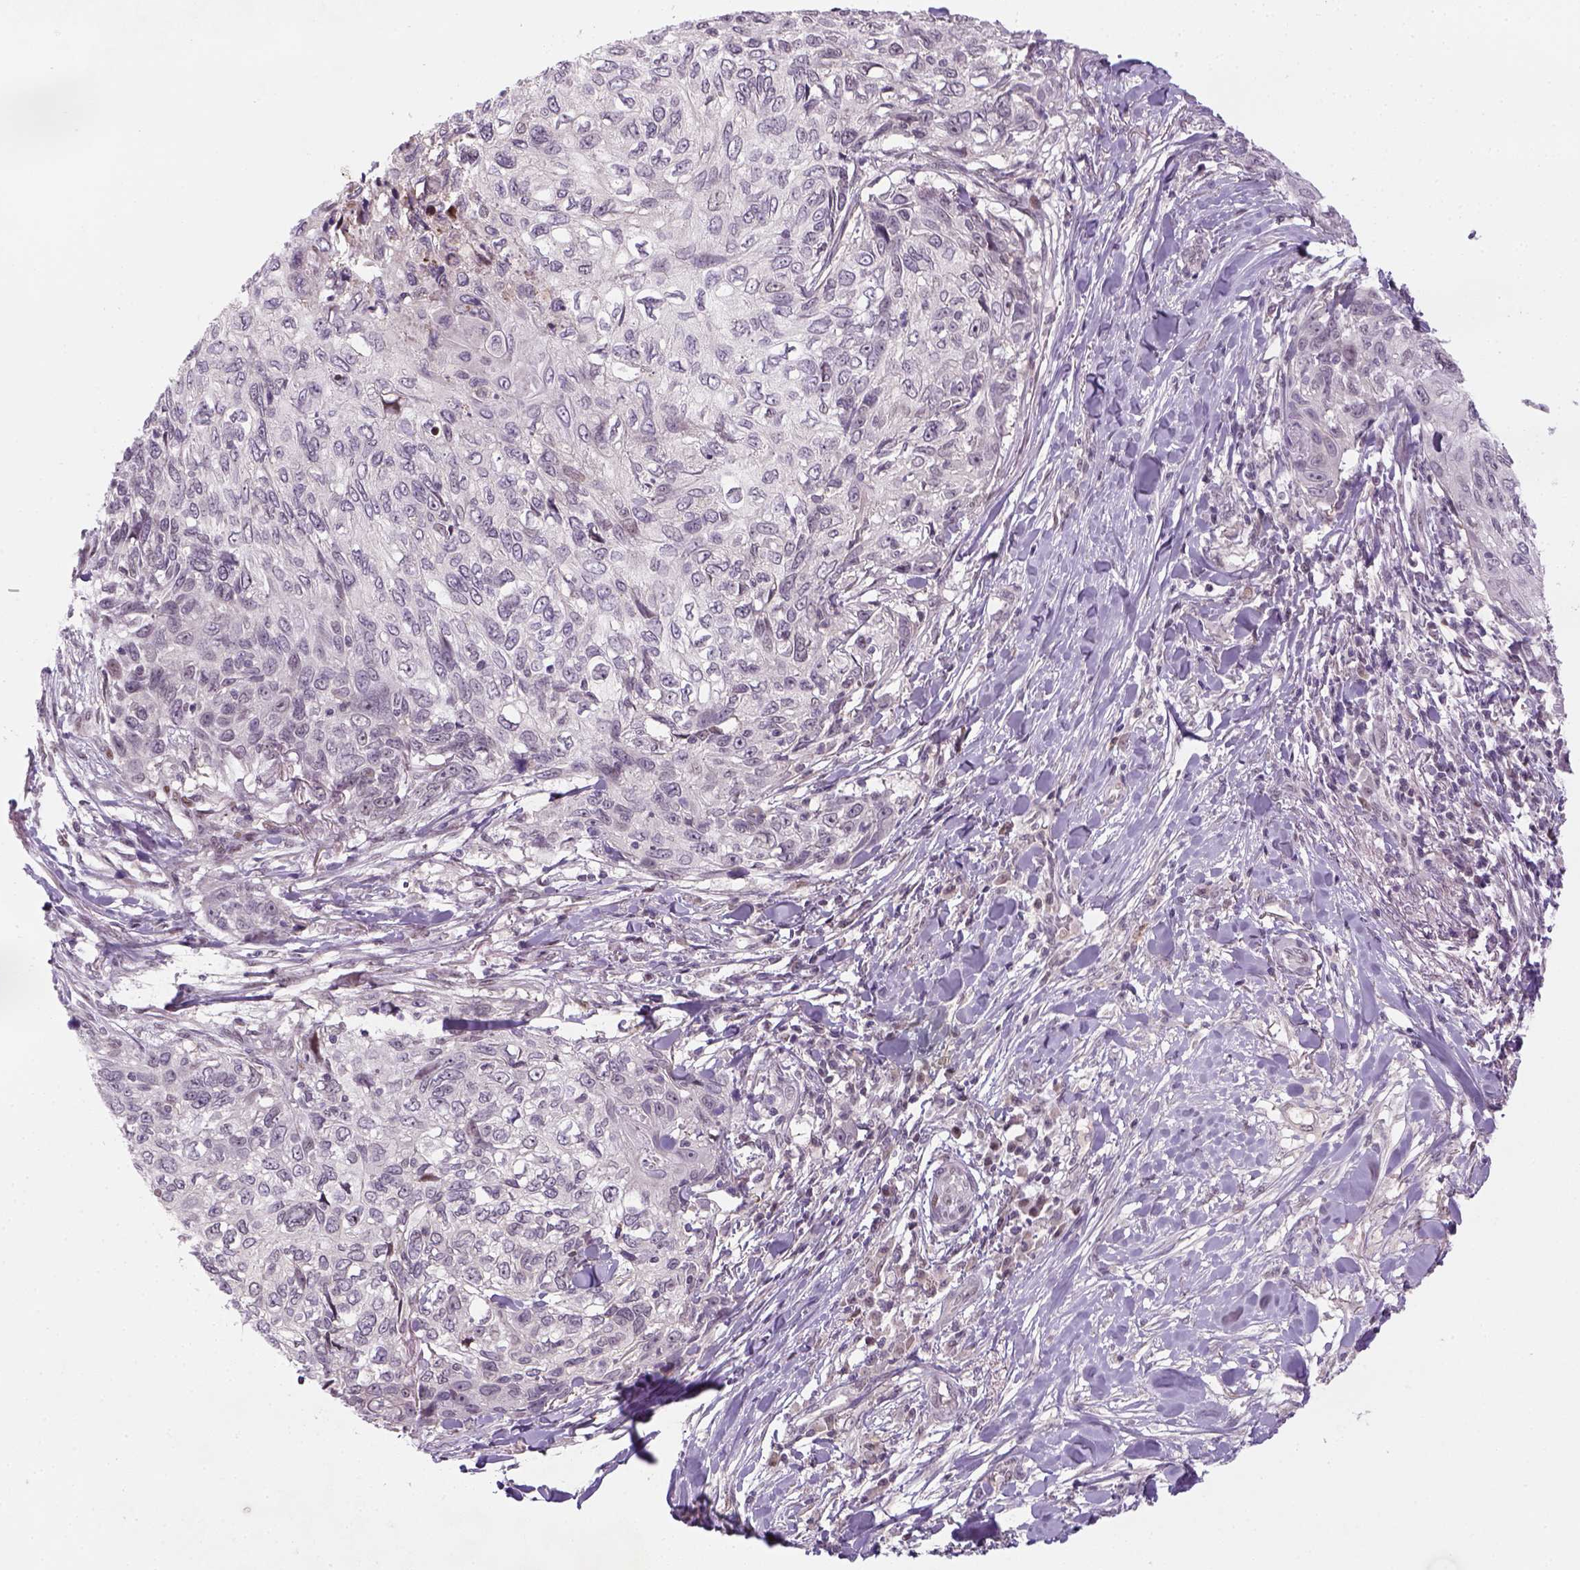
{"staining": {"intensity": "negative", "quantity": "none", "location": "none"}, "tissue": "skin cancer", "cell_type": "Tumor cells", "image_type": "cancer", "snomed": [{"axis": "morphology", "description": "Squamous cell carcinoma, NOS"}, {"axis": "topography", "description": "Skin"}], "caption": "This is a photomicrograph of immunohistochemistry staining of skin cancer, which shows no staining in tumor cells.", "gene": "MAGEB3", "patient": {"sex": "male", "age": 92}}